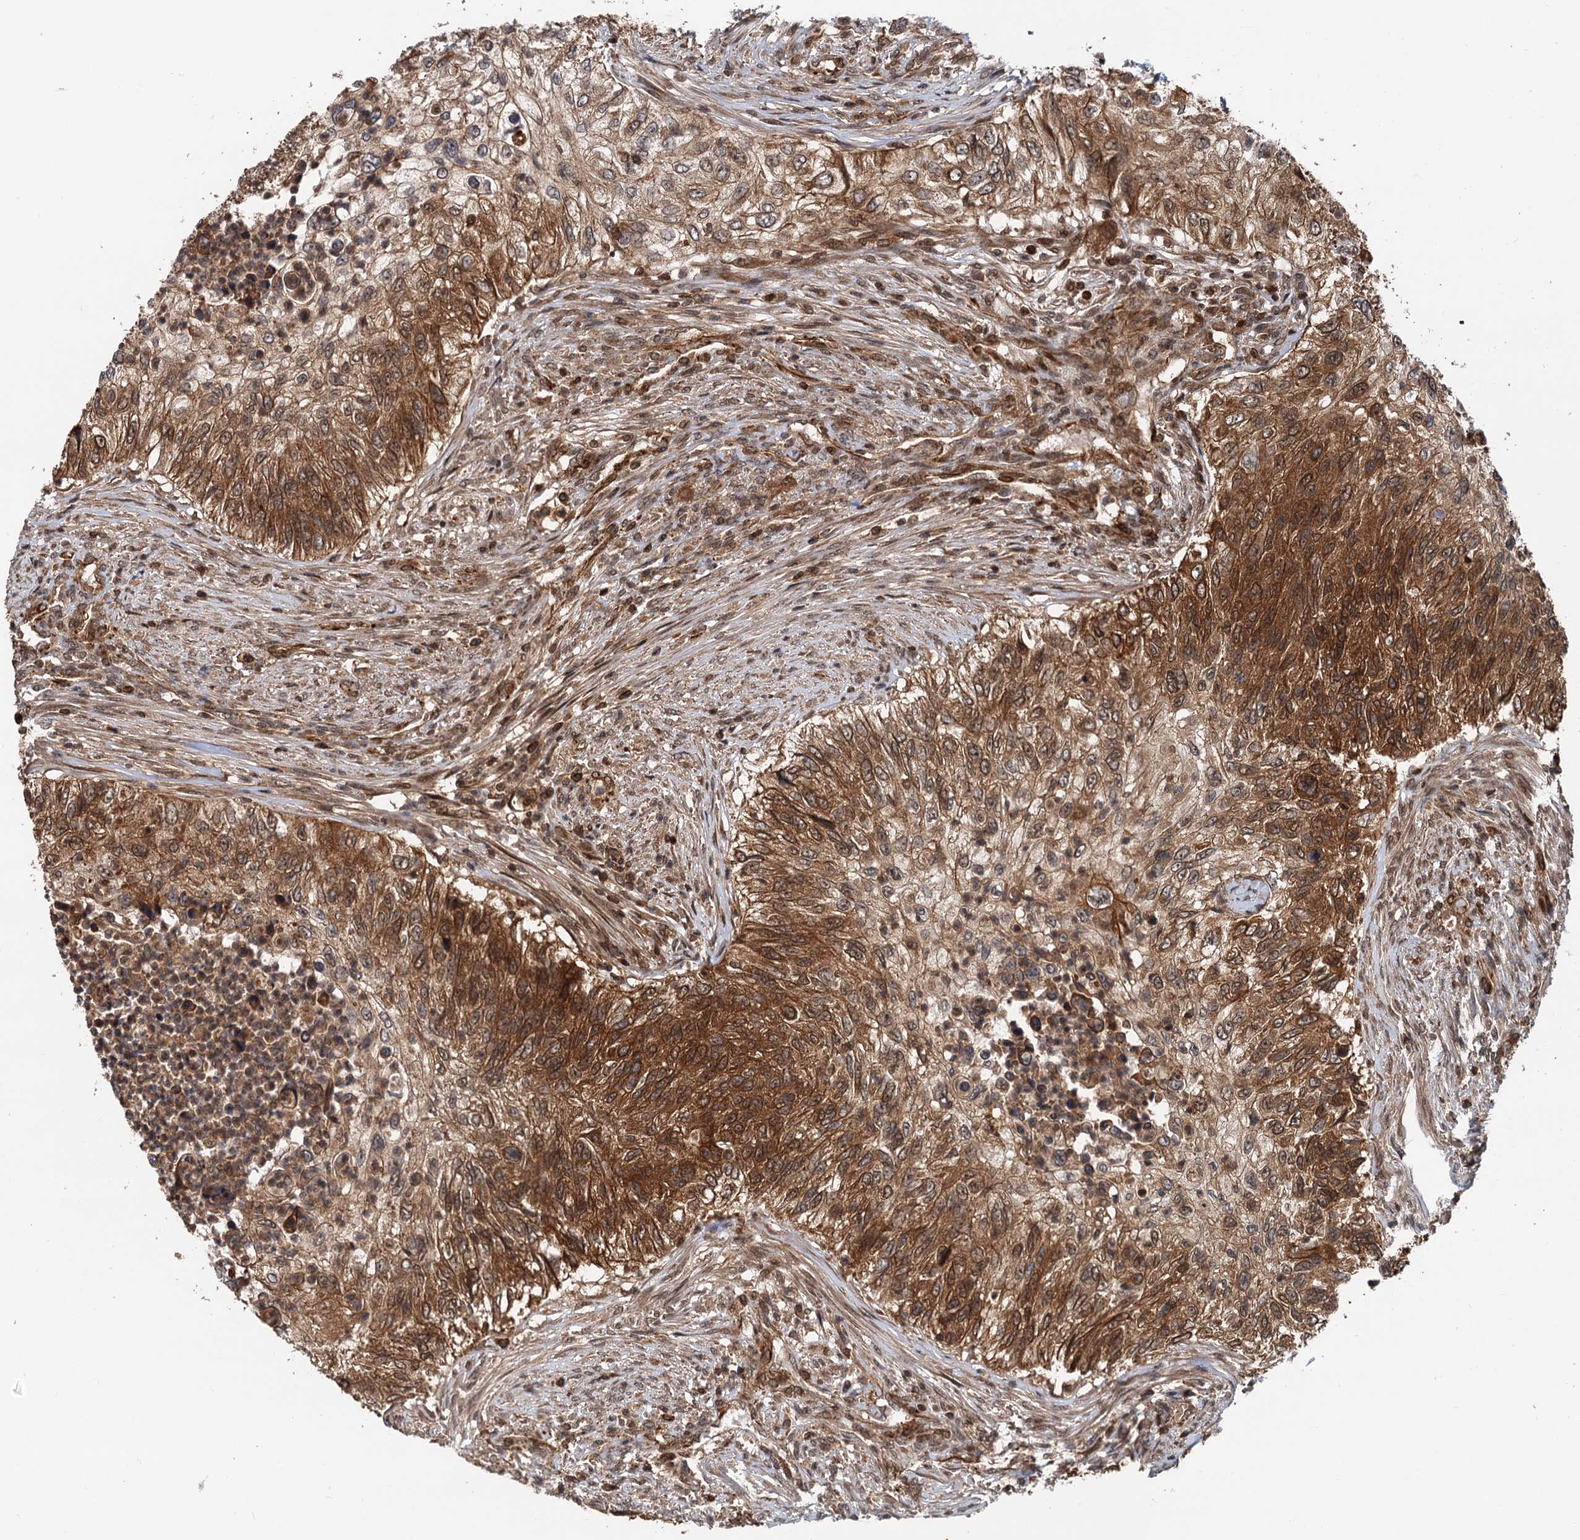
{"staining": {"intensity": "strong", "quantity": "25%-75%", "location": "cytoplasmic/membranous"}, "tissue": "urothelial cancer", "cell_type": "Tumor cells", "image_type": "cancer", "snomed": [{"axis": "morphology", "description": "Urothelial carcinoma, High grade"}, {"axis": "topography", "description": "Urinary bladder"}], "caption": "There is high levels of strong cytoplasmic/membranous staining in tumor cells of urothelial cancer, as demonstrated by immunohistochemical staining (brown color).", "gene": "STUB1", "patient": {"sex": "female", "age": 60}}